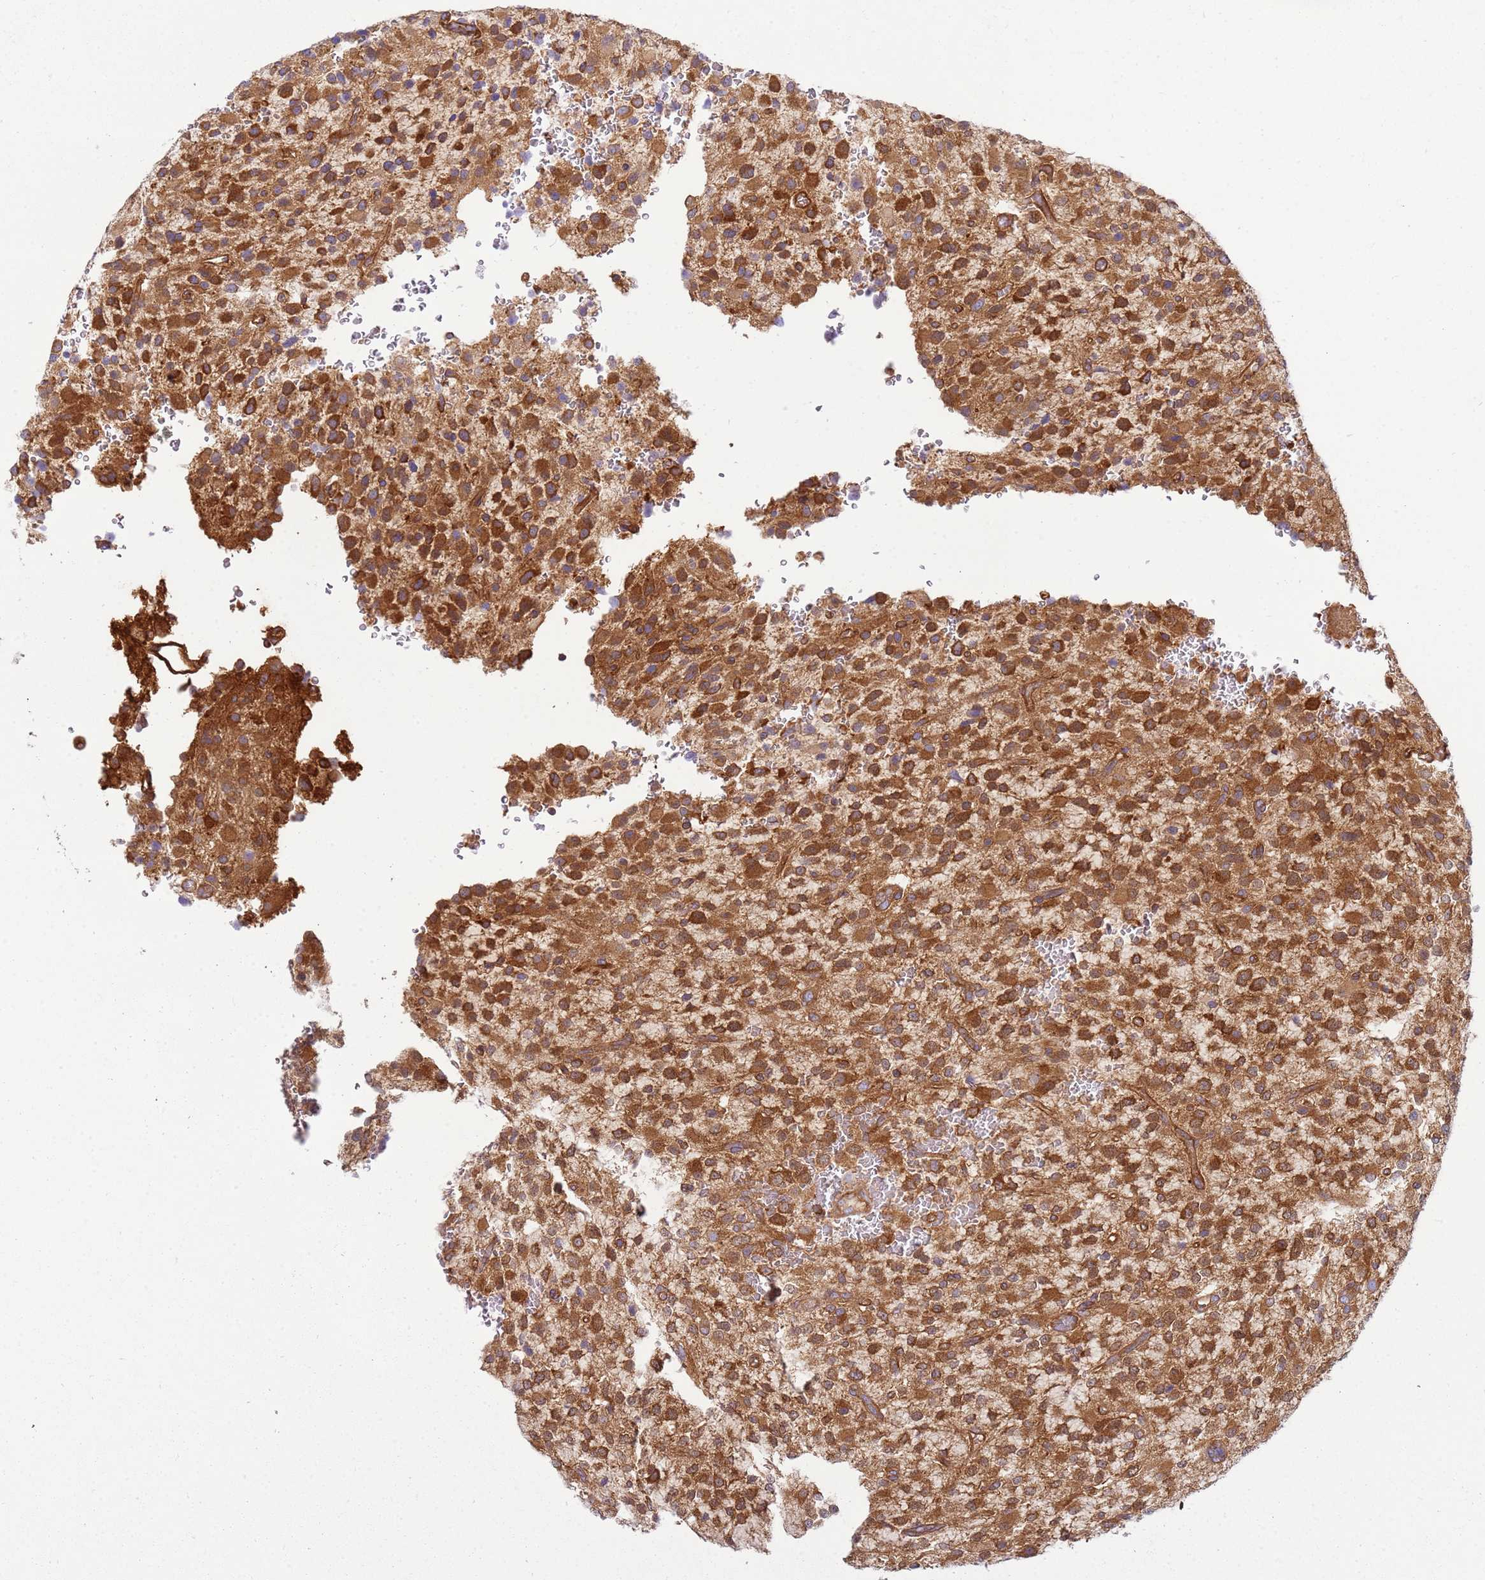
{"staining": {"intensity": "strong", "quantity": ">75%", "location": "cytoplasmic/membranous"}, "tissue": "glioma", "cell_type": "Tumor cells", "image_type": "cancer", "snomed": [{"axis": "morphology", "description": "Glioma, malignant, High grade"}, {"axis": "topography", "description": "Brain"}], "caption": "Tumor cells display strong cytoplasmic/membranous staining in approximately >75% of cells in glioma.", "gene": "SNX21", "patient": {"sex": "male", "age": 34}}